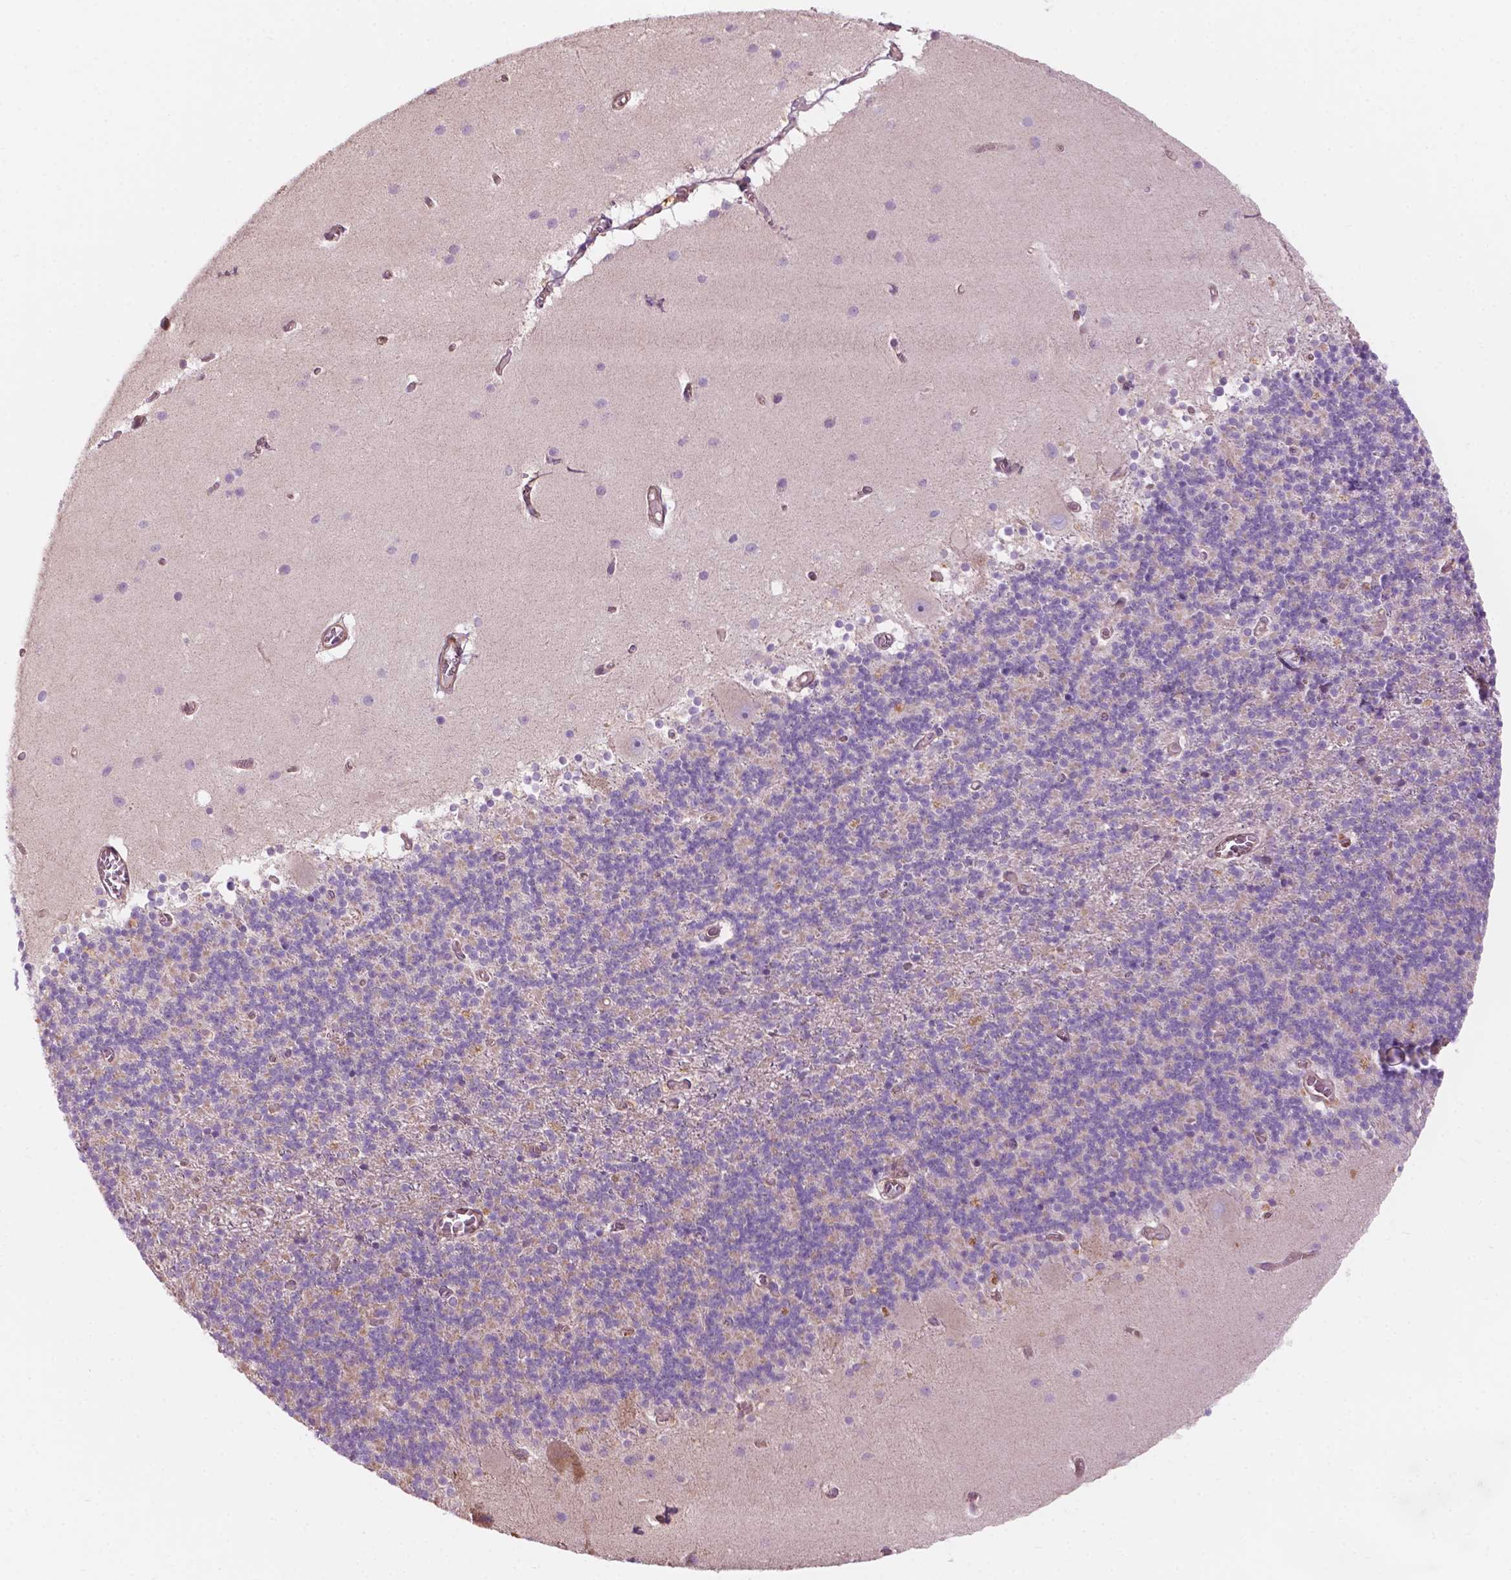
{"staining": {"intensity": "weak", "quantity": "<25%", "location": "cytoplasmic/membranous"}, "tissue": "cerebellum", "cell_type": "Cells in granular layer", "image_type": "normal", "snomed": [{"axis": "morphology", "description": "Normal tissue, NOS"}, {"axis": "topography", "description": "Cerebellum"}], "caption": "An immunohistochemistry photomicrograph of benign cerebellum is shown. There is no staining in cells in granular layer of cerebellum. (DAB IHC with hematoxylin counter stain).", "gene": "SURF4", "patient": {"sex": "male", "age": 70}}